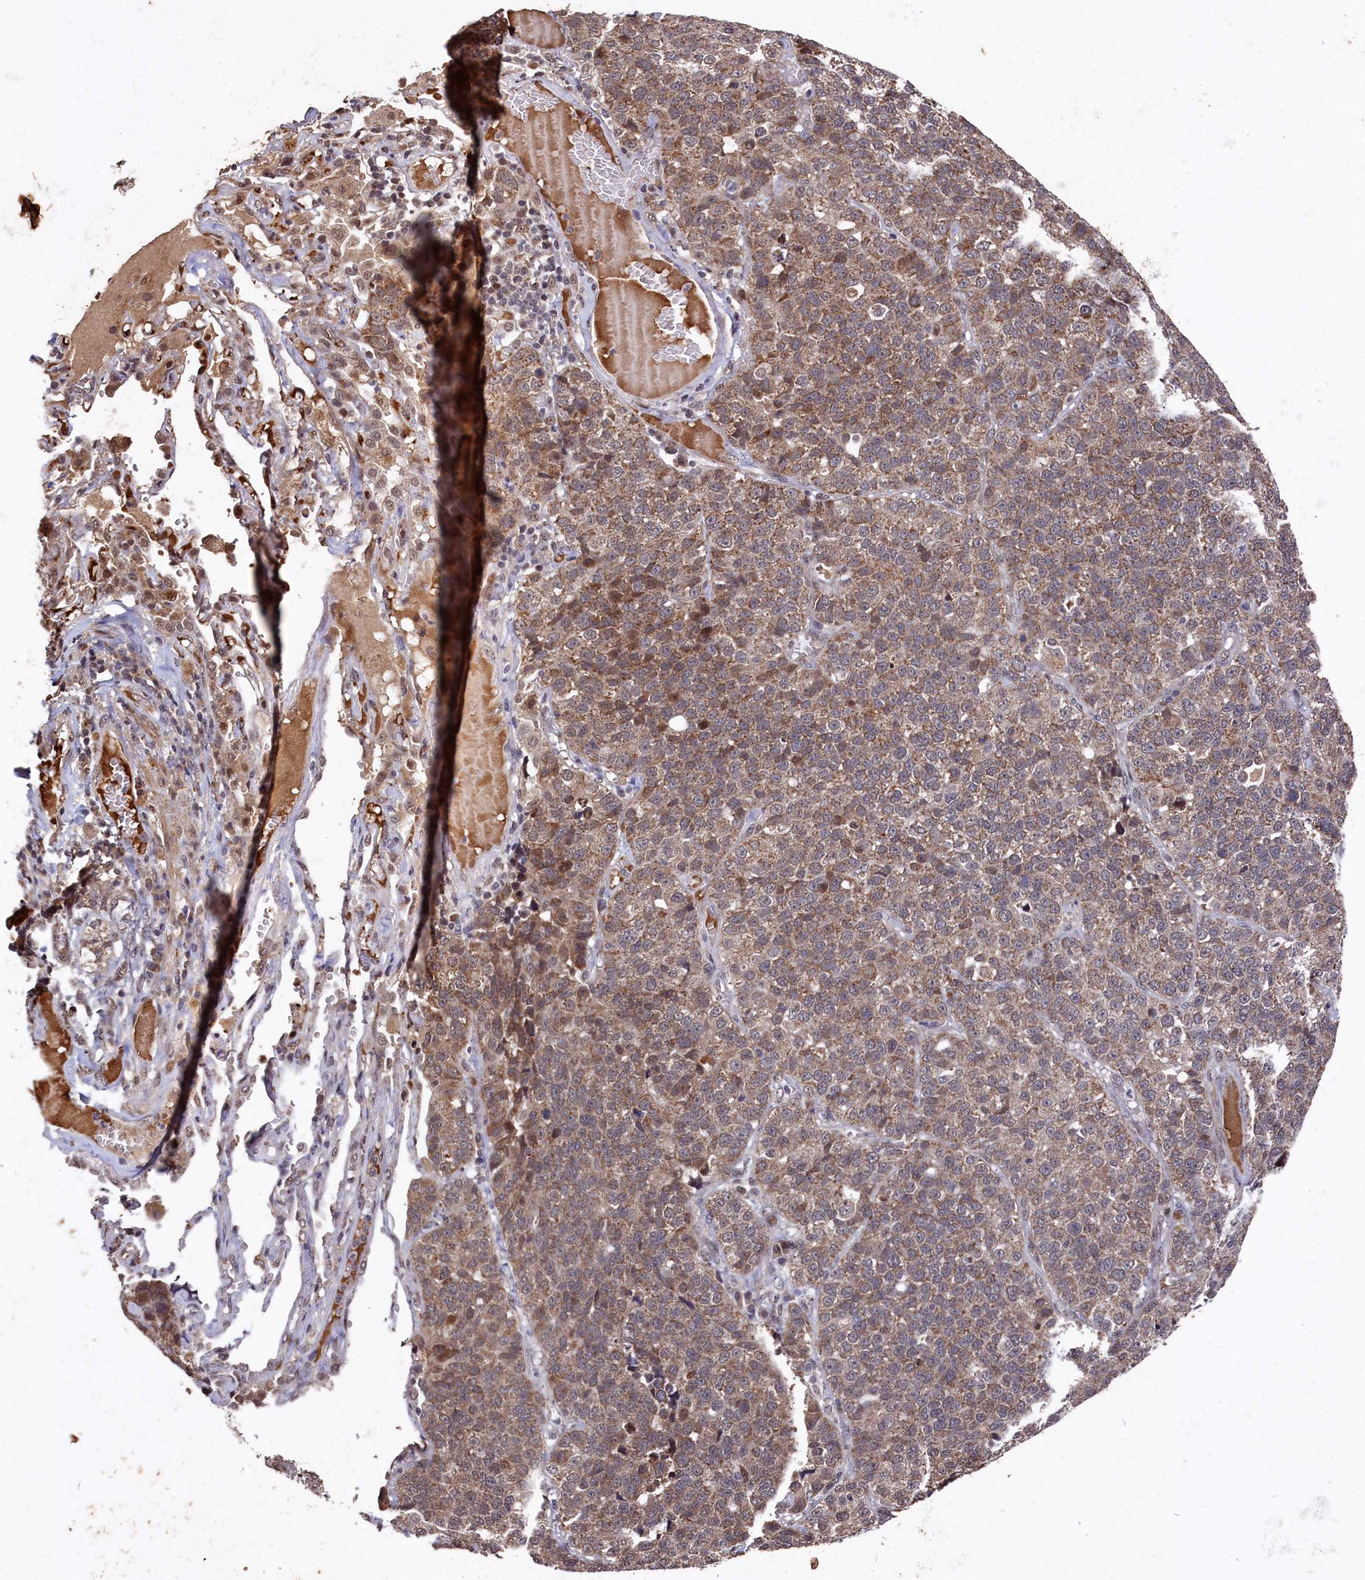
{"staining": {"intensity": "moderate", "quantity": ">75%", "location": "cytoplasmic/membranous"}, "tissue": "lung cancer", "cell_type": "Tumor cells", "image_type": "cancer", "snomed": [{"axis": "morphology", "description": "Adenocarcinoma, NOS"}, {"axis": "topography", "description": "Lung"}], "caption": "Adenocarcinoma (lung) was stained to show a protein in brown. There is medium levels of moderate cytoplasmic/membranous staining in about >75% of tumor cells.", "gene": "CLPX", "patient": {"sex": "male", "age": 49}}